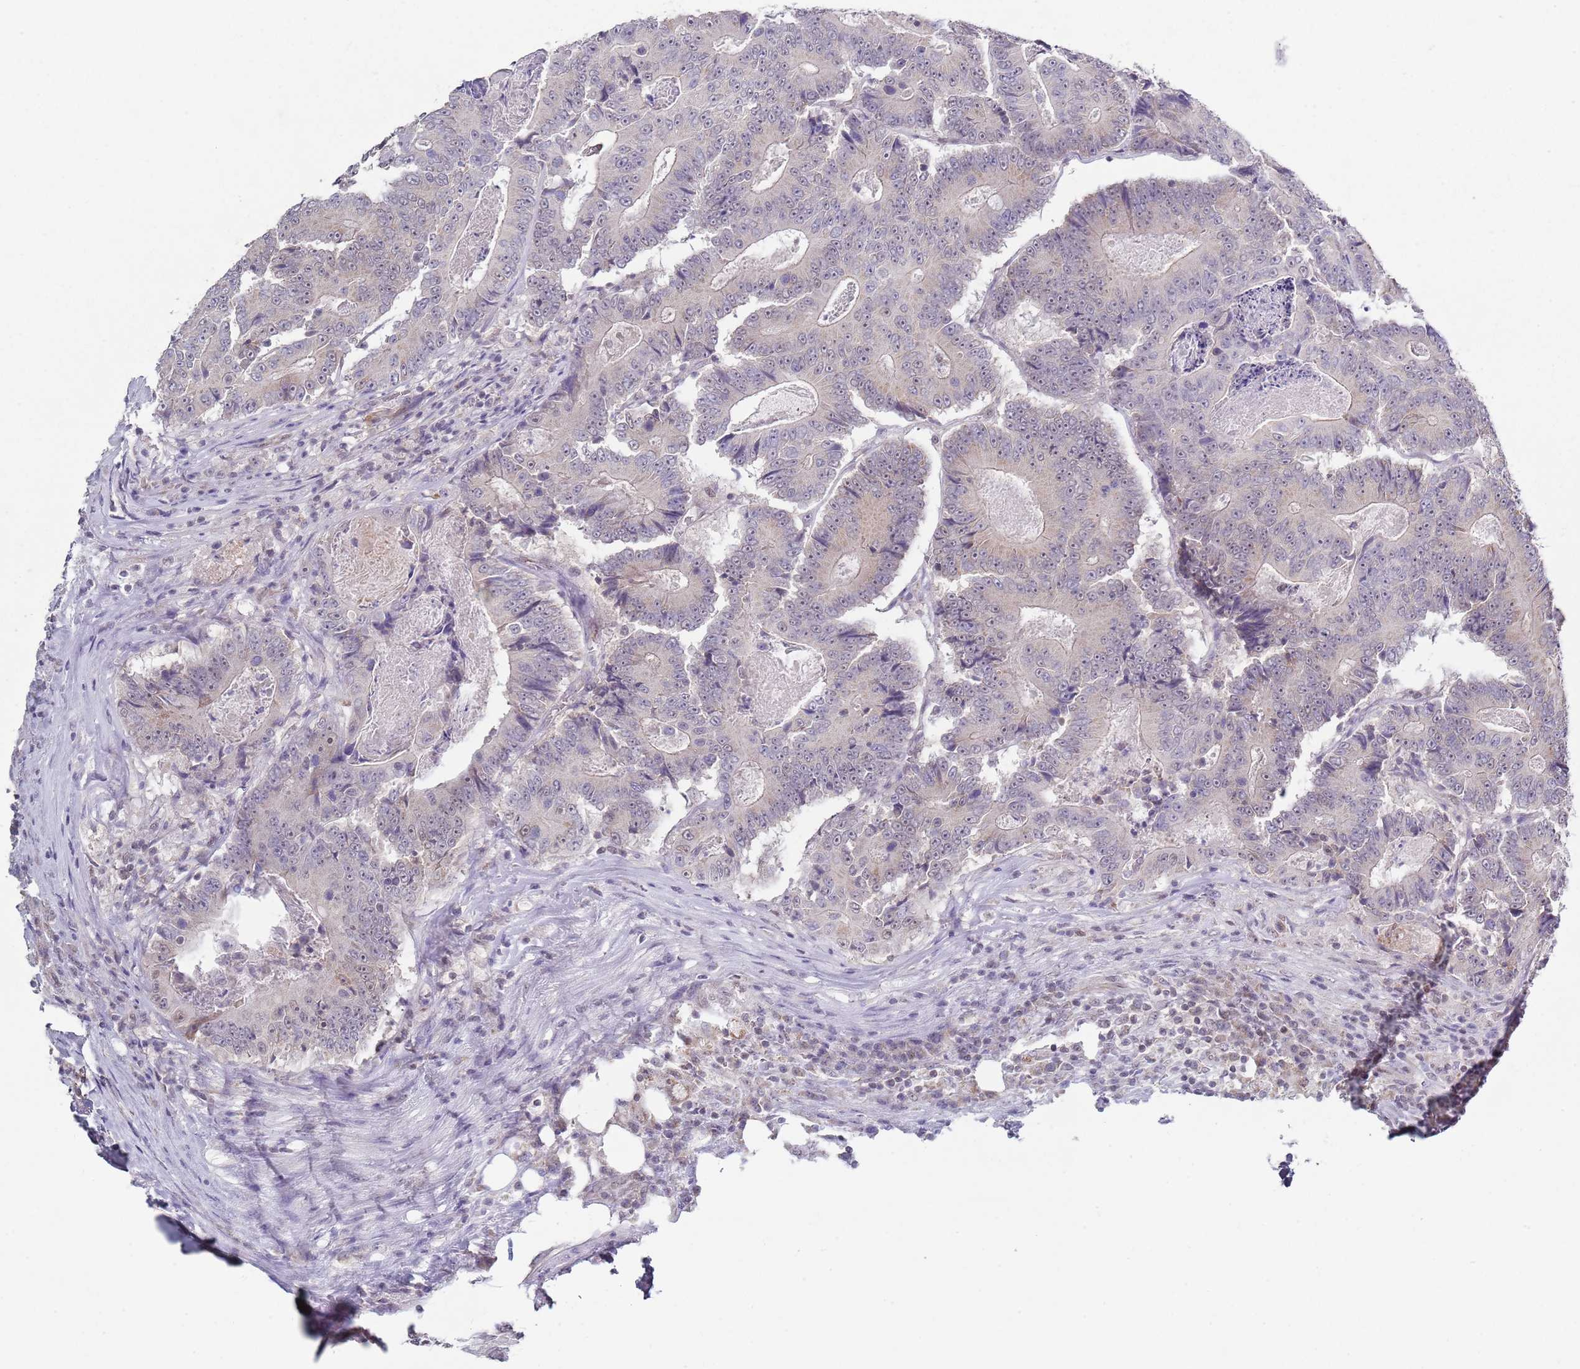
{"staining": {"intensity": "moderate", "quantity": ">75%", "location": "nuclear"}, "tissue": "colorectal cancer", "cell_type": "Tumor cells", "image_type": "cancer", "snomed": [{"axis": "morphology", "description": "Adenocarcinoma, NOS"}, {"axis": "topography", "description": "Colon"}], "caption": "There is medium levels of moderate nuclear staining in tumor cells of colorectal cancer, as demonstrated by immunohistochemical staining (brown color).", "gene": "SMARCAL1", "patient": {"sex": "male", "age": 83}}